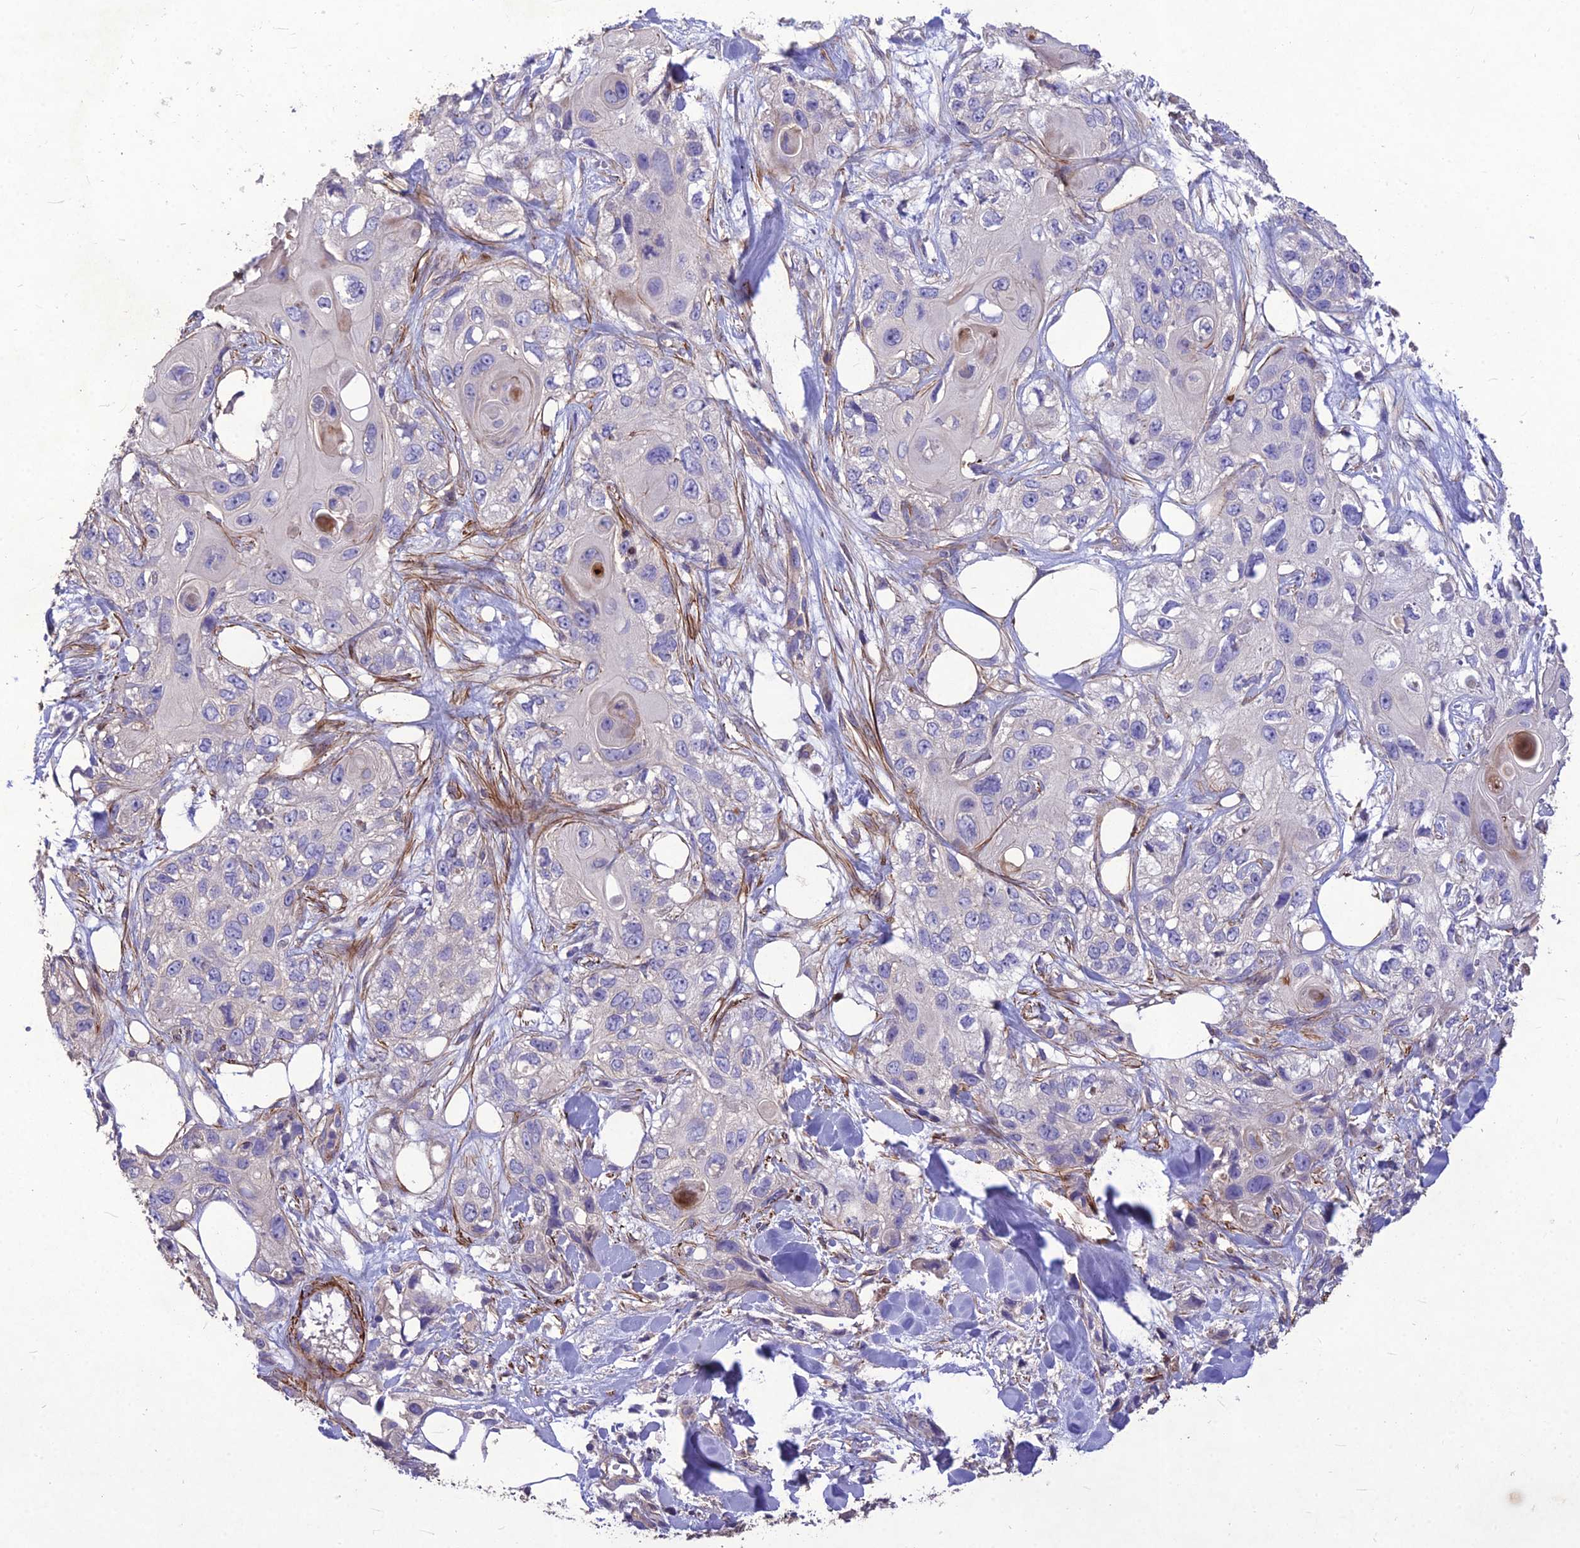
{"staining": {"intensity": "negative", "quantity": "none", "location": "none"}, "tissue": "skin cancer", "cell_type": "Tumor cells", "image_type": "cancer", "snomed": [{"axis": "morphology", "description": "Normal tissue, NOS"}, {"axis": "morphology", "description": "Squamous cell carcinoma, NOS"}, {"axis": "topography", "description": "Skin"}], "caption": "An immunohistochemistry micrograph of skin cancer is shown. There is no staining in tumor cells of skin cancer.", "gene": "CLUH", "patient": {"sex": "male", "age": 72}}